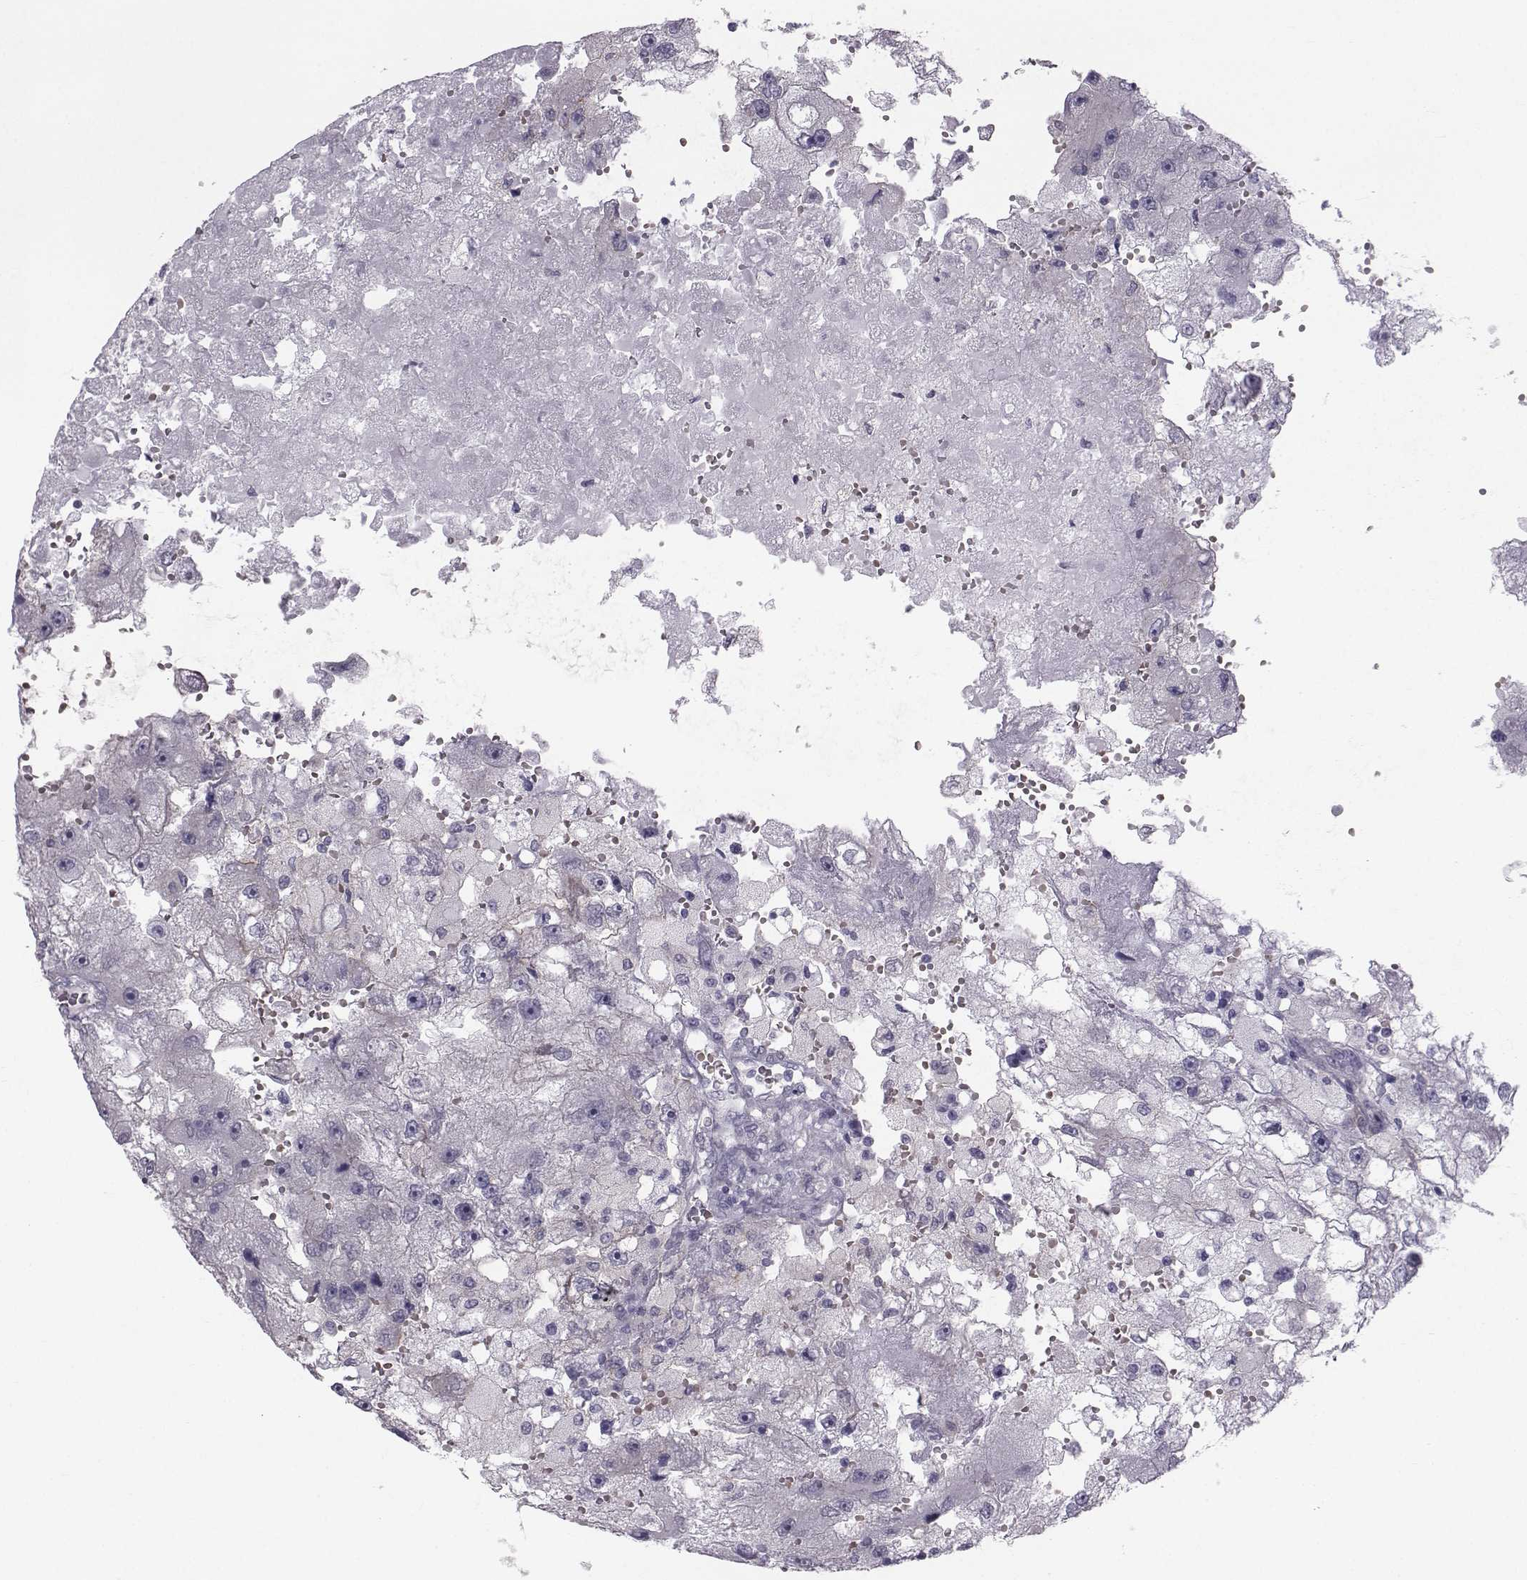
{"staining": {"intensity": "negative", "quantity": "none", "location": "none"}, "tissue": "renal cancer", "cell_type": "Tumor cells", "image_type": "cancer", "snomed": [{"axis": "morphology", "description": "Adenocarcinoma, NOS"}, {"axis": "topography", "description": "Kidney"}], "caption": "This is an immunohistochemistry (IHC) histopathology image of renal cancer. There is no expression in tumor cells.", "gene": "GARIN3", "patient": {"sex": "male", "age": 63}}